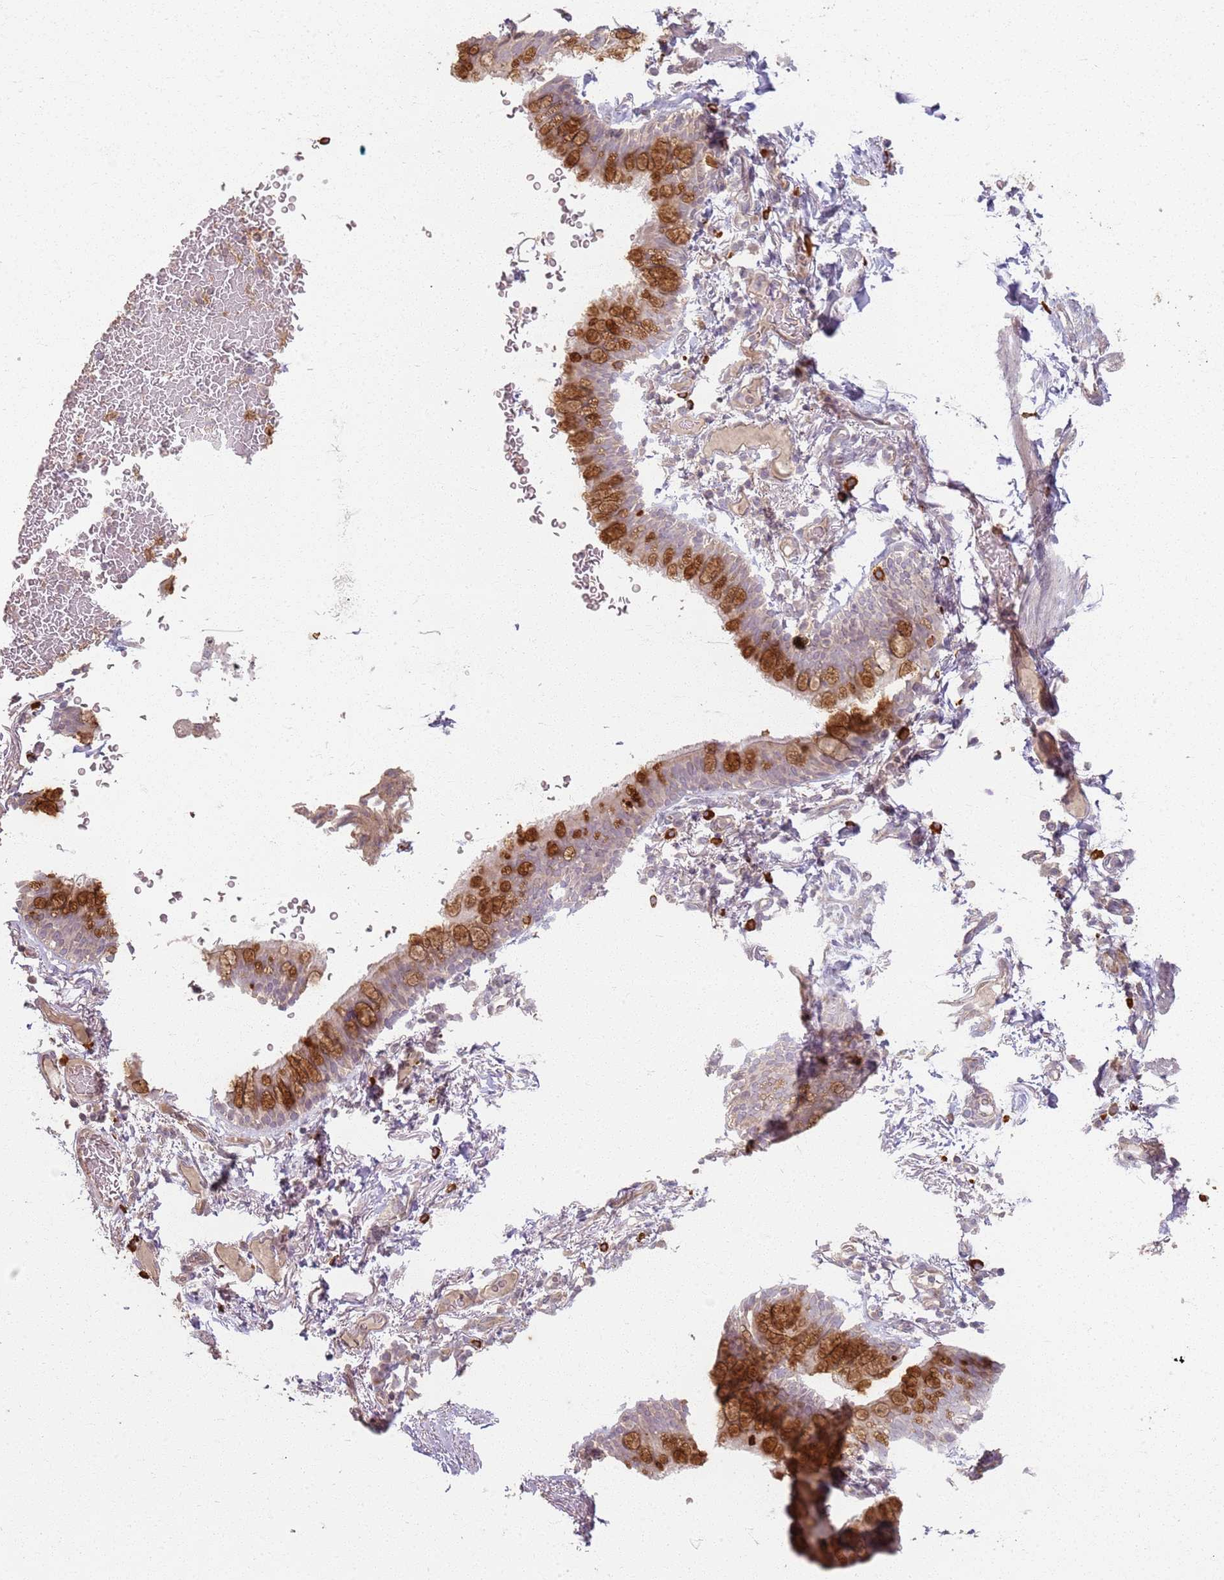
{"staining": {"intensity": "strong", "quantity": "25%-75%", "location": "cytoplasmic/membranous"}, "tissue": "bronchus", "cell_type": "Respiratory epithelial cells", "image_type": "normal", "snomed": [{"axis": "morphology", "description": "Normal tissue, NOS"}, {"axis": "topography", "description": "Cartilage tissue"}, {"axis": "topography", "description": "Bronchus"}], "caption": "Immunohistochemical staining of benign bronchus demonstrates strong cytoplasmic/membranous protein positivity in about 25%-75% of respiratory epithelial cells. (DAB IHC with brightfield microscopy, high magnification).", "gene": "CCDC168", "patient": {"sex": "female", "age": 36}}